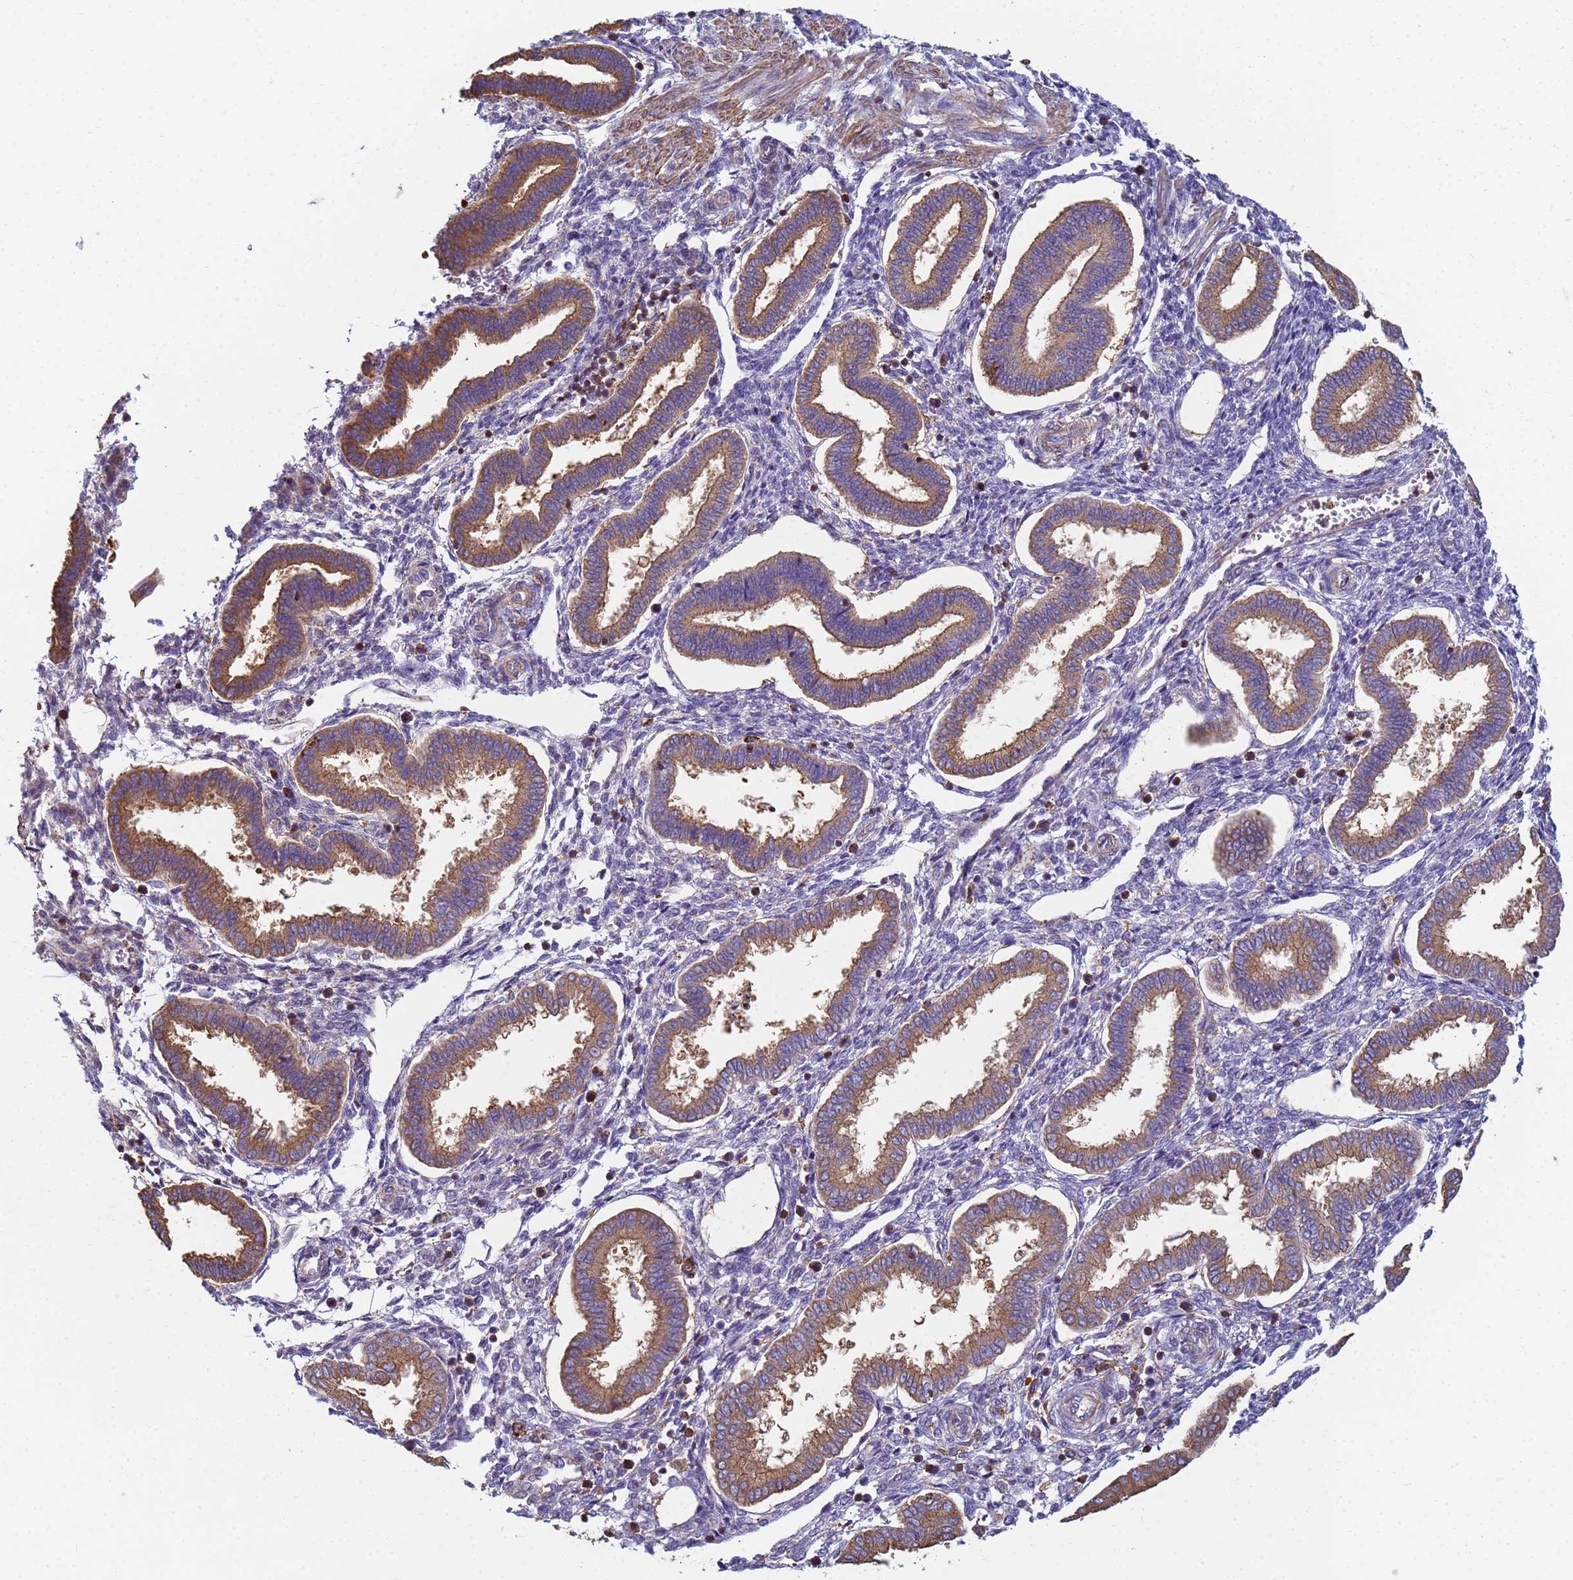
{"staining": {"intensity": "negative", "quantity": "none", "location": "none"}, "tissue": "endometrium", "cell_type": "Cells in endometrial stroma", "image_type": "normal", "snomed": [{"axis": "morphology", "description": "Normal tissue, NOS"}, {"axis": "topography", "description": "Endometrium"}], "caption": "Cells in endometrial stroma are negative for protein expression in benign human endometrium. (Immunohistochemistry (ihc), brightfield microscopy, high magnification).", "gene": "ZNG1A", "patient": {"sex": "female", "age": 24}}